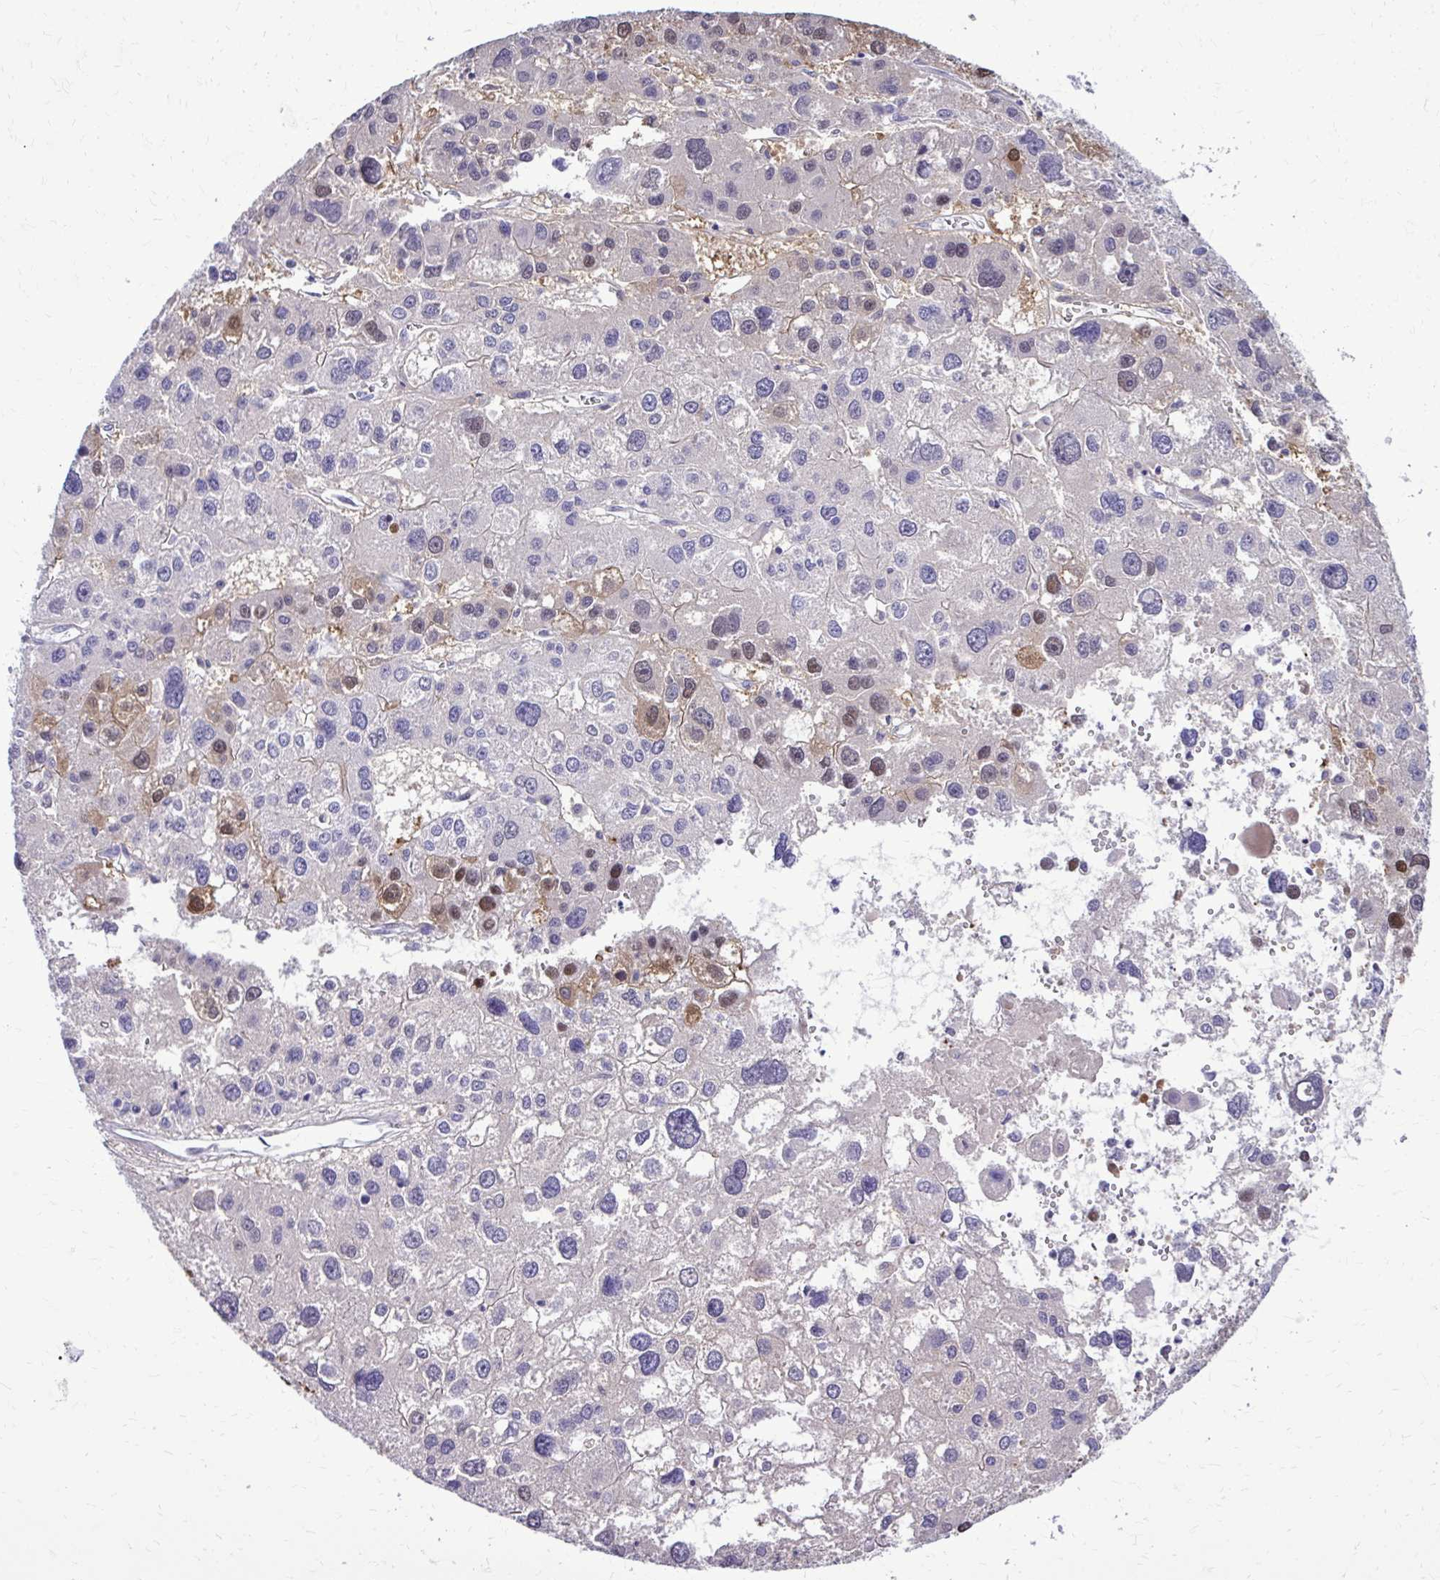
{"staining": {"intensity": "moderate", "quantity": "<25%", "location": "cytoplasmic/membranous,nuclear"}, "tissue": "liver cancer", "cell_type": "Tumor cells", "image_type": "cancer", "snomed": [{"axis": "morphology", "description": "Carcinoma, Hepatocellular, NOS"}, {"axis": "topography", "description": "Liver"}], "caption": "Approximately <25% of tumor cells in human liver cancer (hepatocellular carcinoma) demonstrate moderate cytoplasmic/membranous and nuclear protein staining as visualized by brown immunohistochemical staining.", "gene": "RASL11B", "patient": {"sex": "male", "age": 73}}